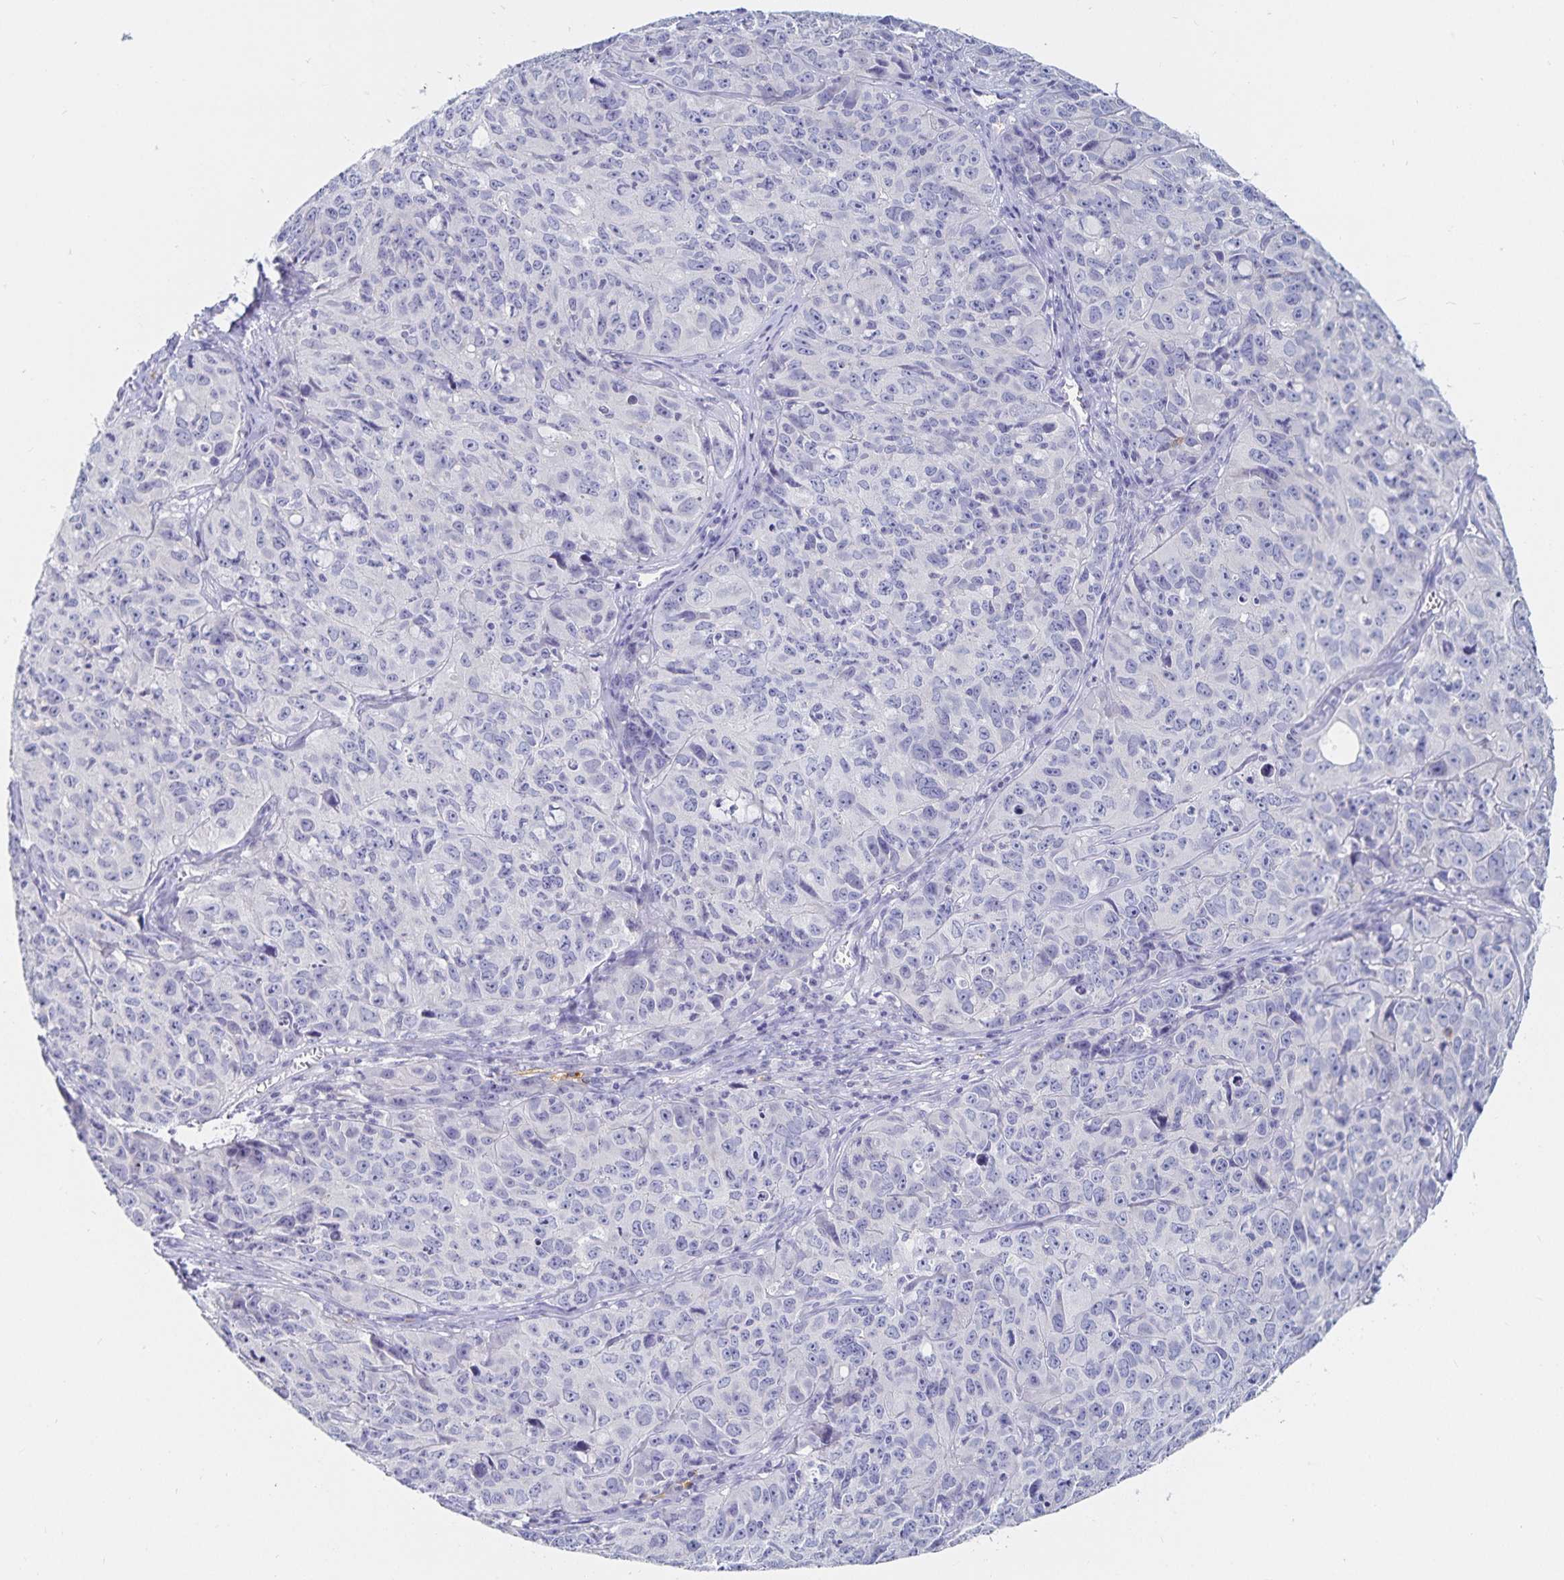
{"staining": {"intensity": "negative", "quantity": "none", "location": "none"}, "tissue": "cervical cancer", "cell_type": "Tumor cells", "image_type": "cancer", "snomed": [{"axis": "morphology", "description": "Squamous cell carcinoma, NOS"}, {"axis": "topography", "description": "Cervix"}], "caption": "Micrograph shows no significant protein expression in tumor cells of cervical cancer (squamous cell carcinoma).", "gene": "TNIP1", "patient": {"sex": "female", "age": 28}}